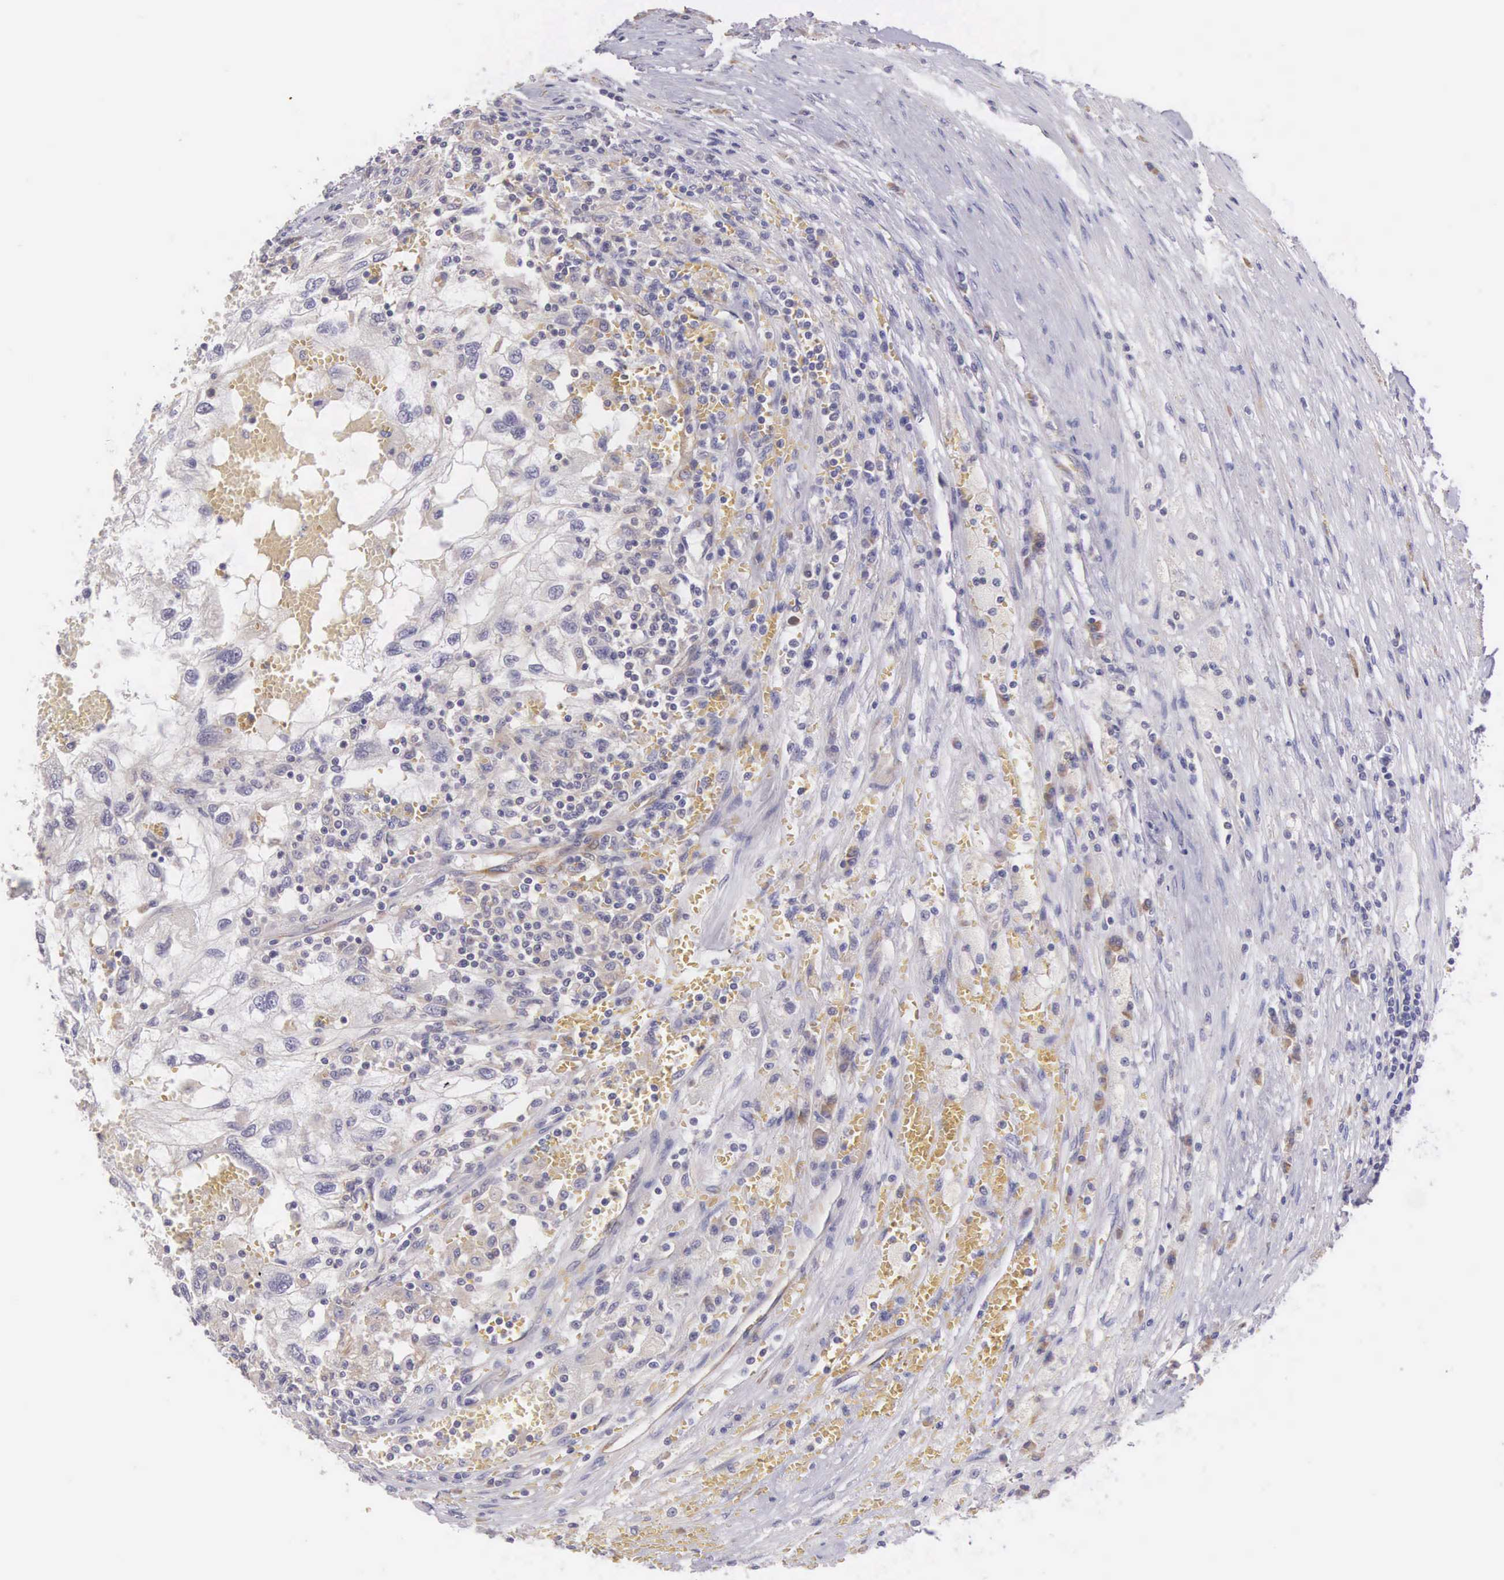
{"staining": {"intensity": "negative", "quantity": "none", "location": "none"}, "tissue": "renal cancer", "cell_type": "Tumor cells", "image_type": "cancer", "snomed": [{"axis": "morphology", "description": "Normal tissue, NOS"}, {"axis": "morphology", "description": "Adenocarcinoma, NOS"}, {"axis": "topography", "description": "Kidney"}], "caption": "High magnification brightfield microscopy of renal cancer (adenocarcinoma) stained with DAB (3,3'-diaminobenzidine) (brown) and counterstained with hematoxylin (blue): tumor cells show no significant positivity.", "gene": "OSBPL3", "patient": {"sex": "male", "age": 71}}